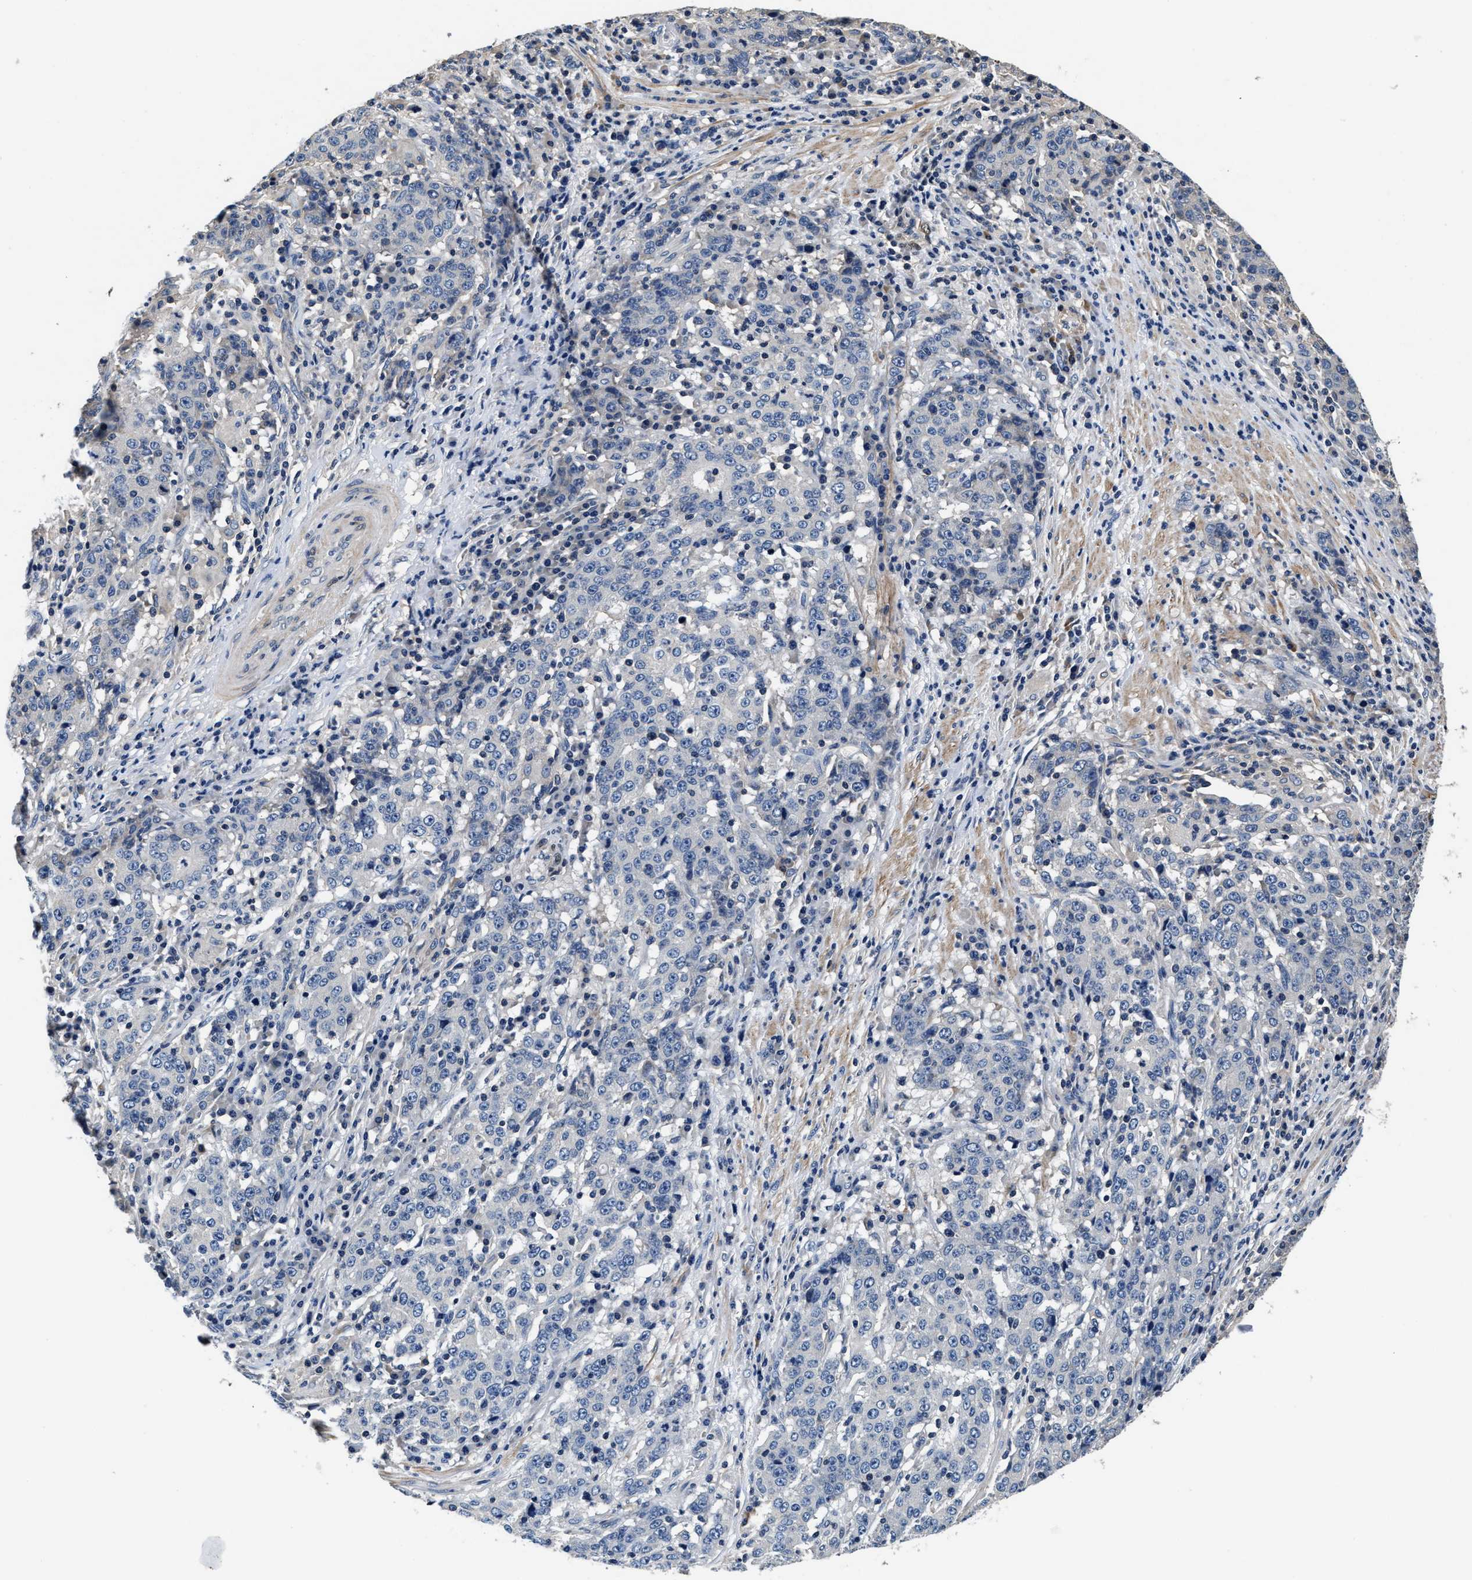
{"staining": {"intensity": "negative", "quantity": "none", "location": "none"}, "tissue": "stomach cancer", "cell_type": "Tumor cells", "image_type": "cancer", "snomed": [{"axis": "morphology", "description": "Adenocarcinoma, NOS"}, {"axis": "topography", "description": "Stomach"}], "caption": "Immunohistochemistry (IHC) of human adenocarcinoma (stomach) shows no staining in tumor cells.", "gene": "ANKIB1", "patient": {"sex": "male", "age": 59}}